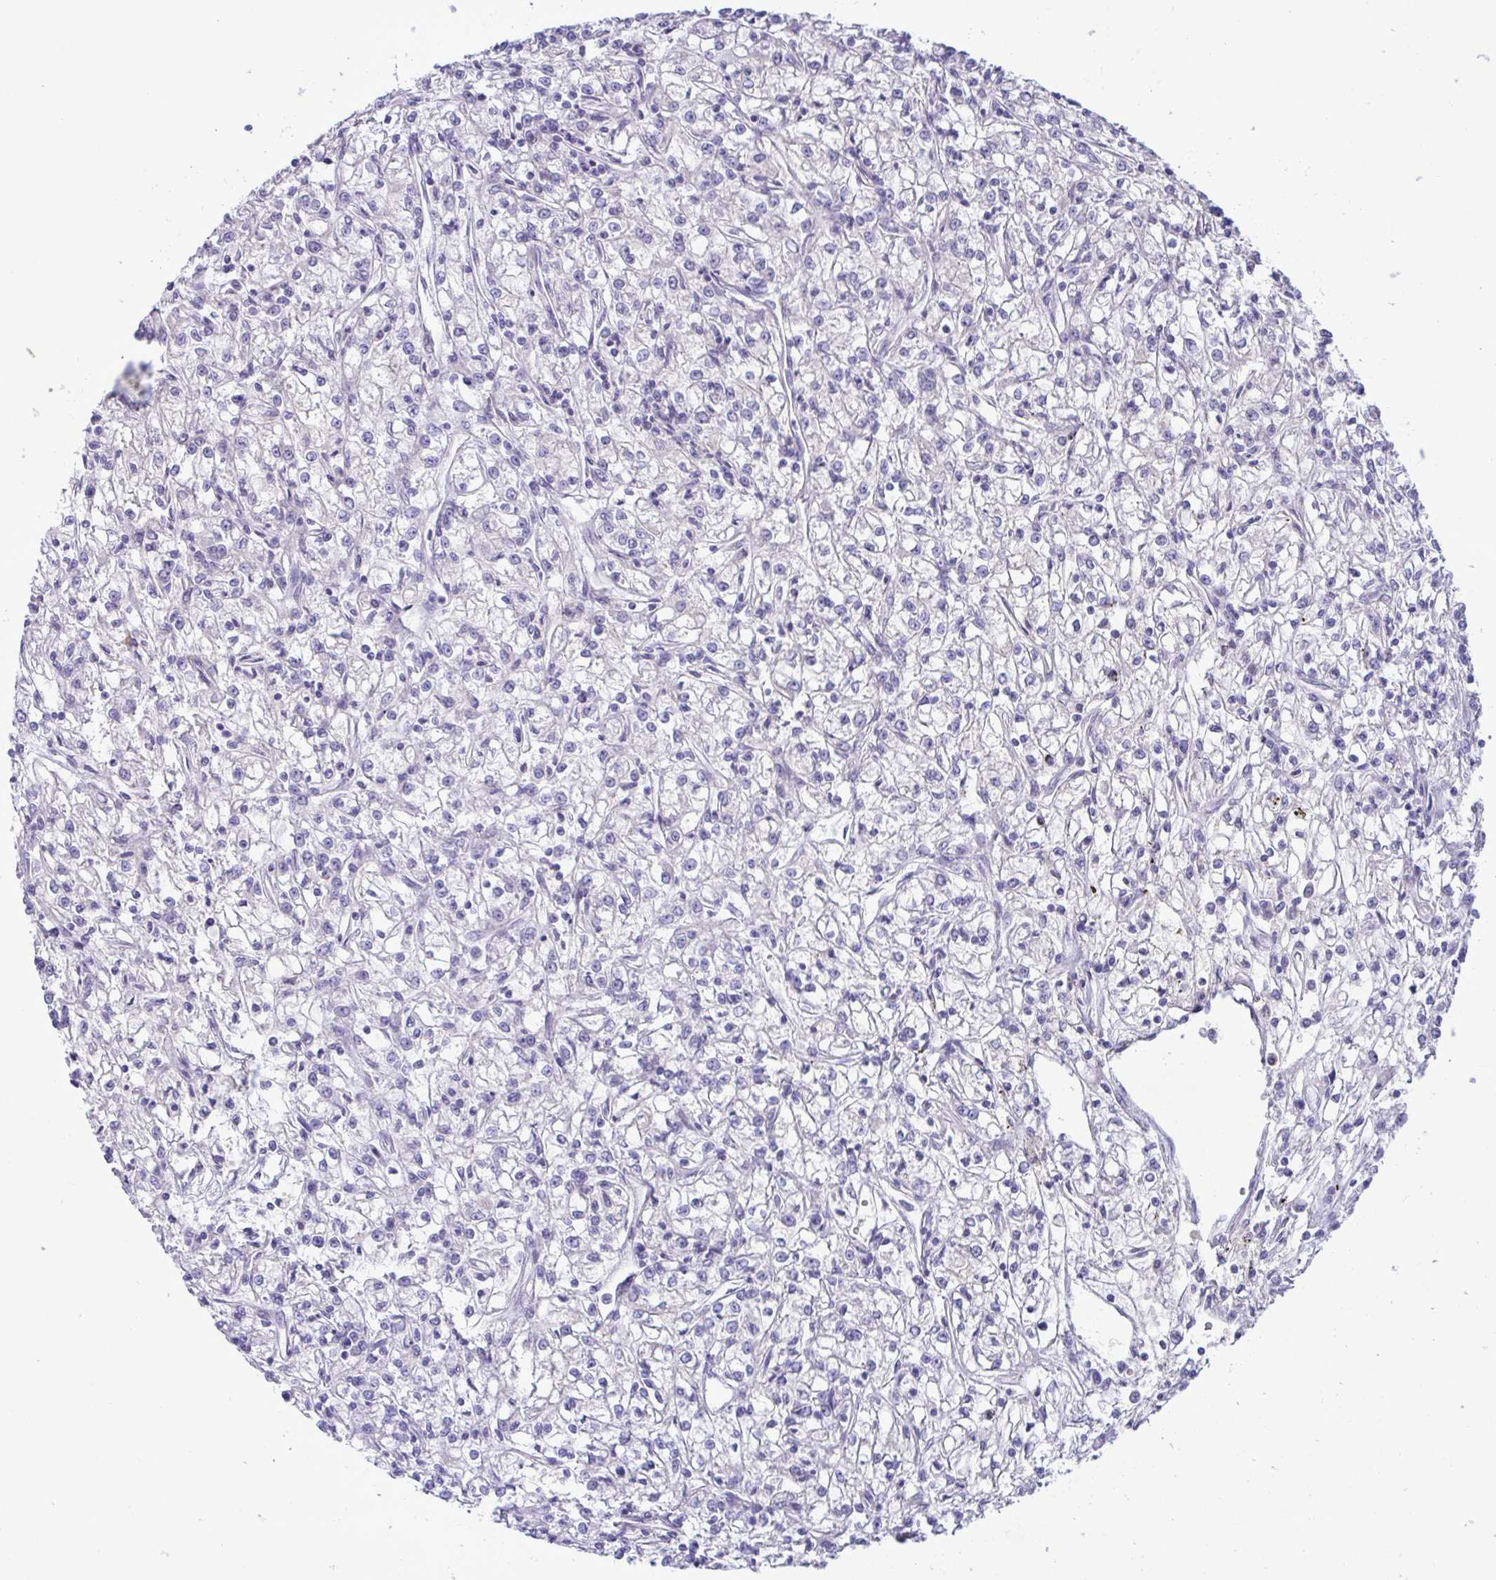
{"staining": {"intensity": "negative", "quantity": "none", "location": "none"}, "tissue": "renal cancer", "cell_type": "Tumor cells", "image_type": "cancer", "snomed": [{"axis": "morphology", "description": "Adenocarcinoma, NOS"}, {"axis": "topography", "description": "Kidney"}], "caption": "Protein analysis of renal cancer (adenocarcinoma) exhibits no significant staining in tumor cells.", "gene": "FAM86B1", "patient": {"sex": "female", "age": 59}}